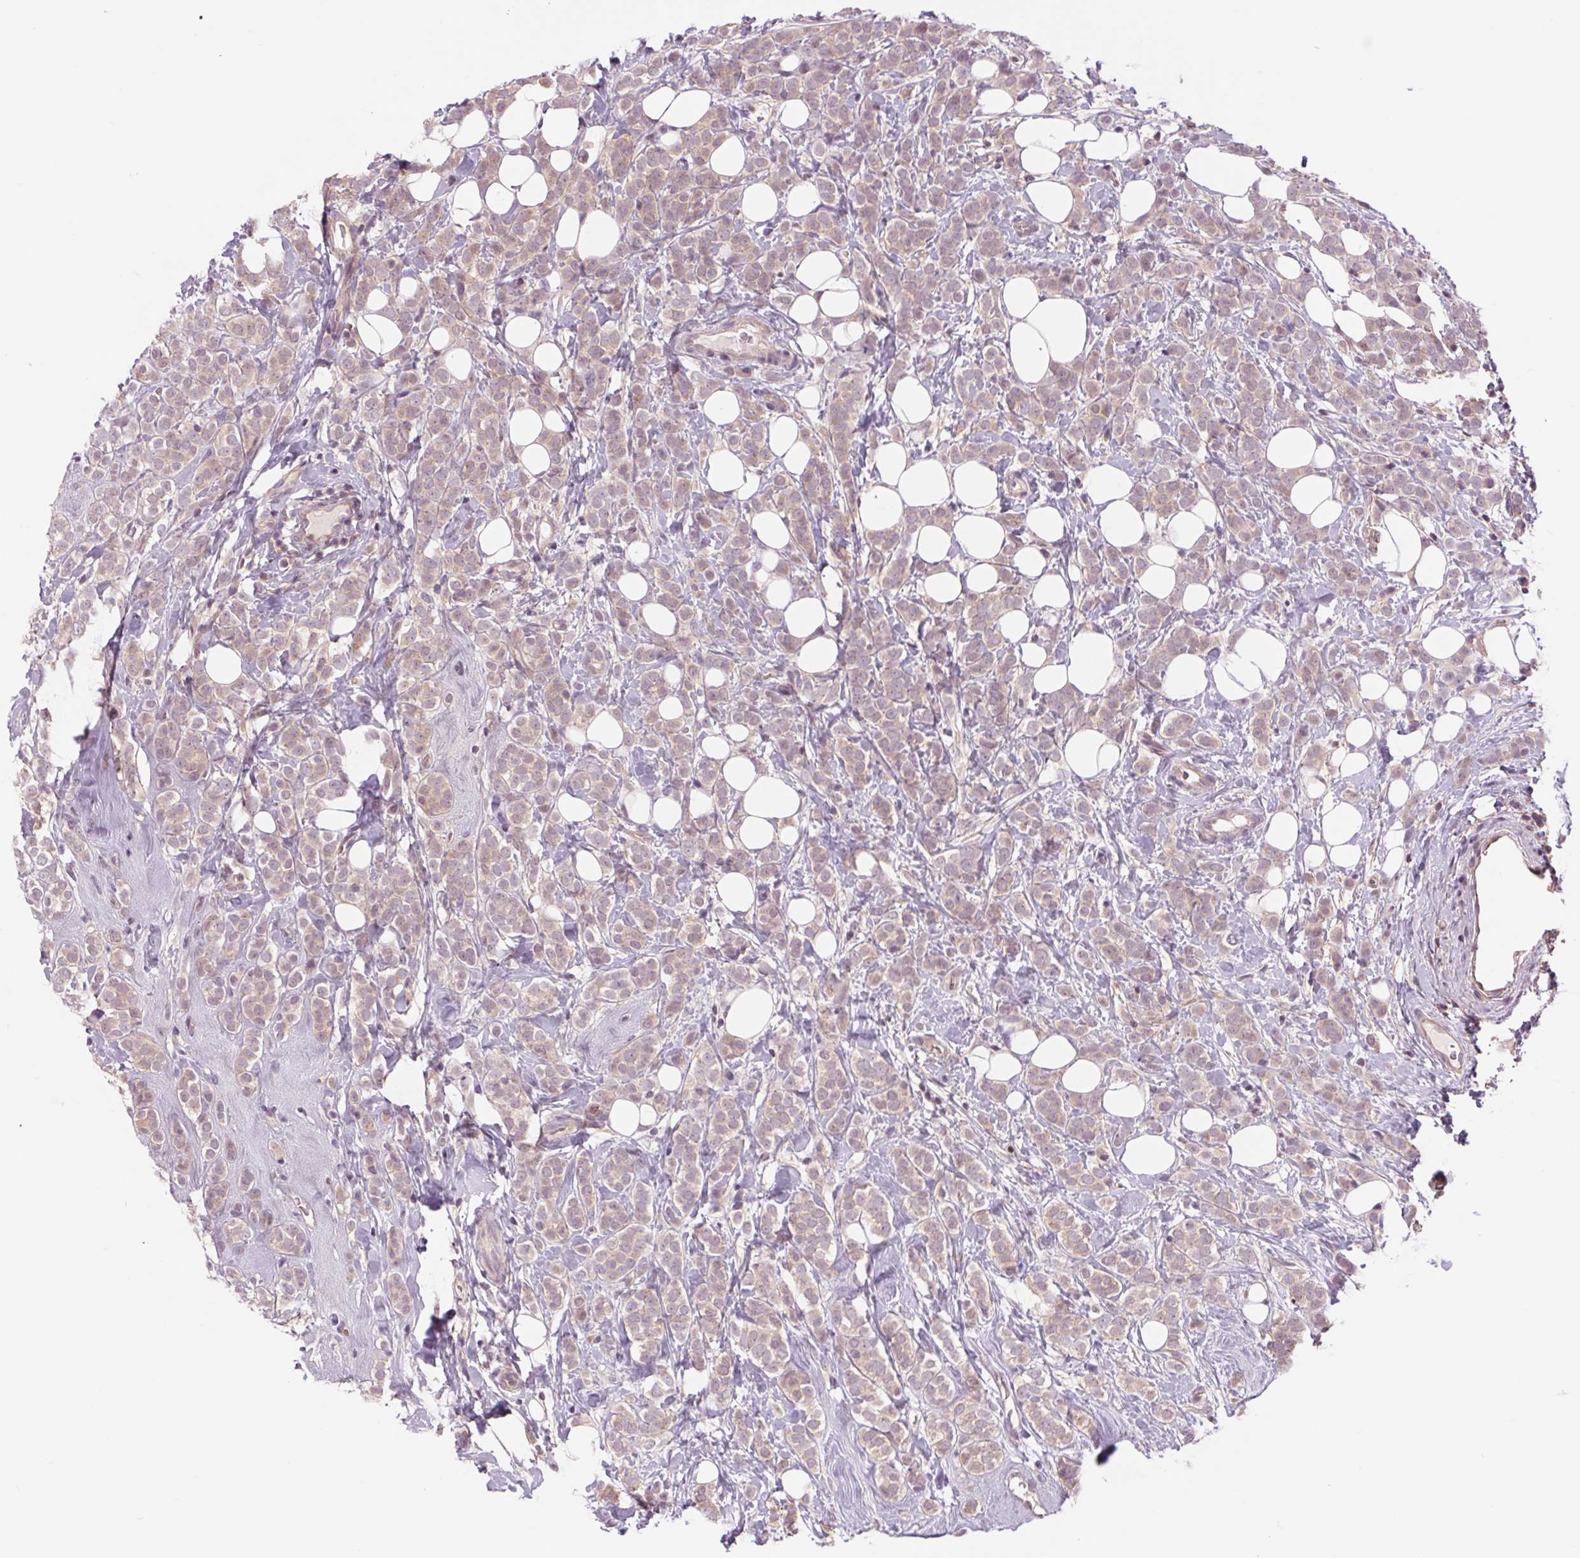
{"staining": {"intensity": "weak", "quantity": "<25%", "location": "cytoplasmic/membranous"}, "tissue": "breast cancer", "cell_type": "Tumor cells", "image_type": "cancer", "snomed": [{"axis": "morphology", "description": "Lobular carcinoma"}, {"axis": "topography", "description": "Breast"}], "caption": "The image displays no significant staining in tumor cells of breast cancer. (Immunohistochemistry (ihc), brightfield microscopy, high magnification).", "gene": "SH3RF2", "patient": {"sex": "female", "age": 49}}